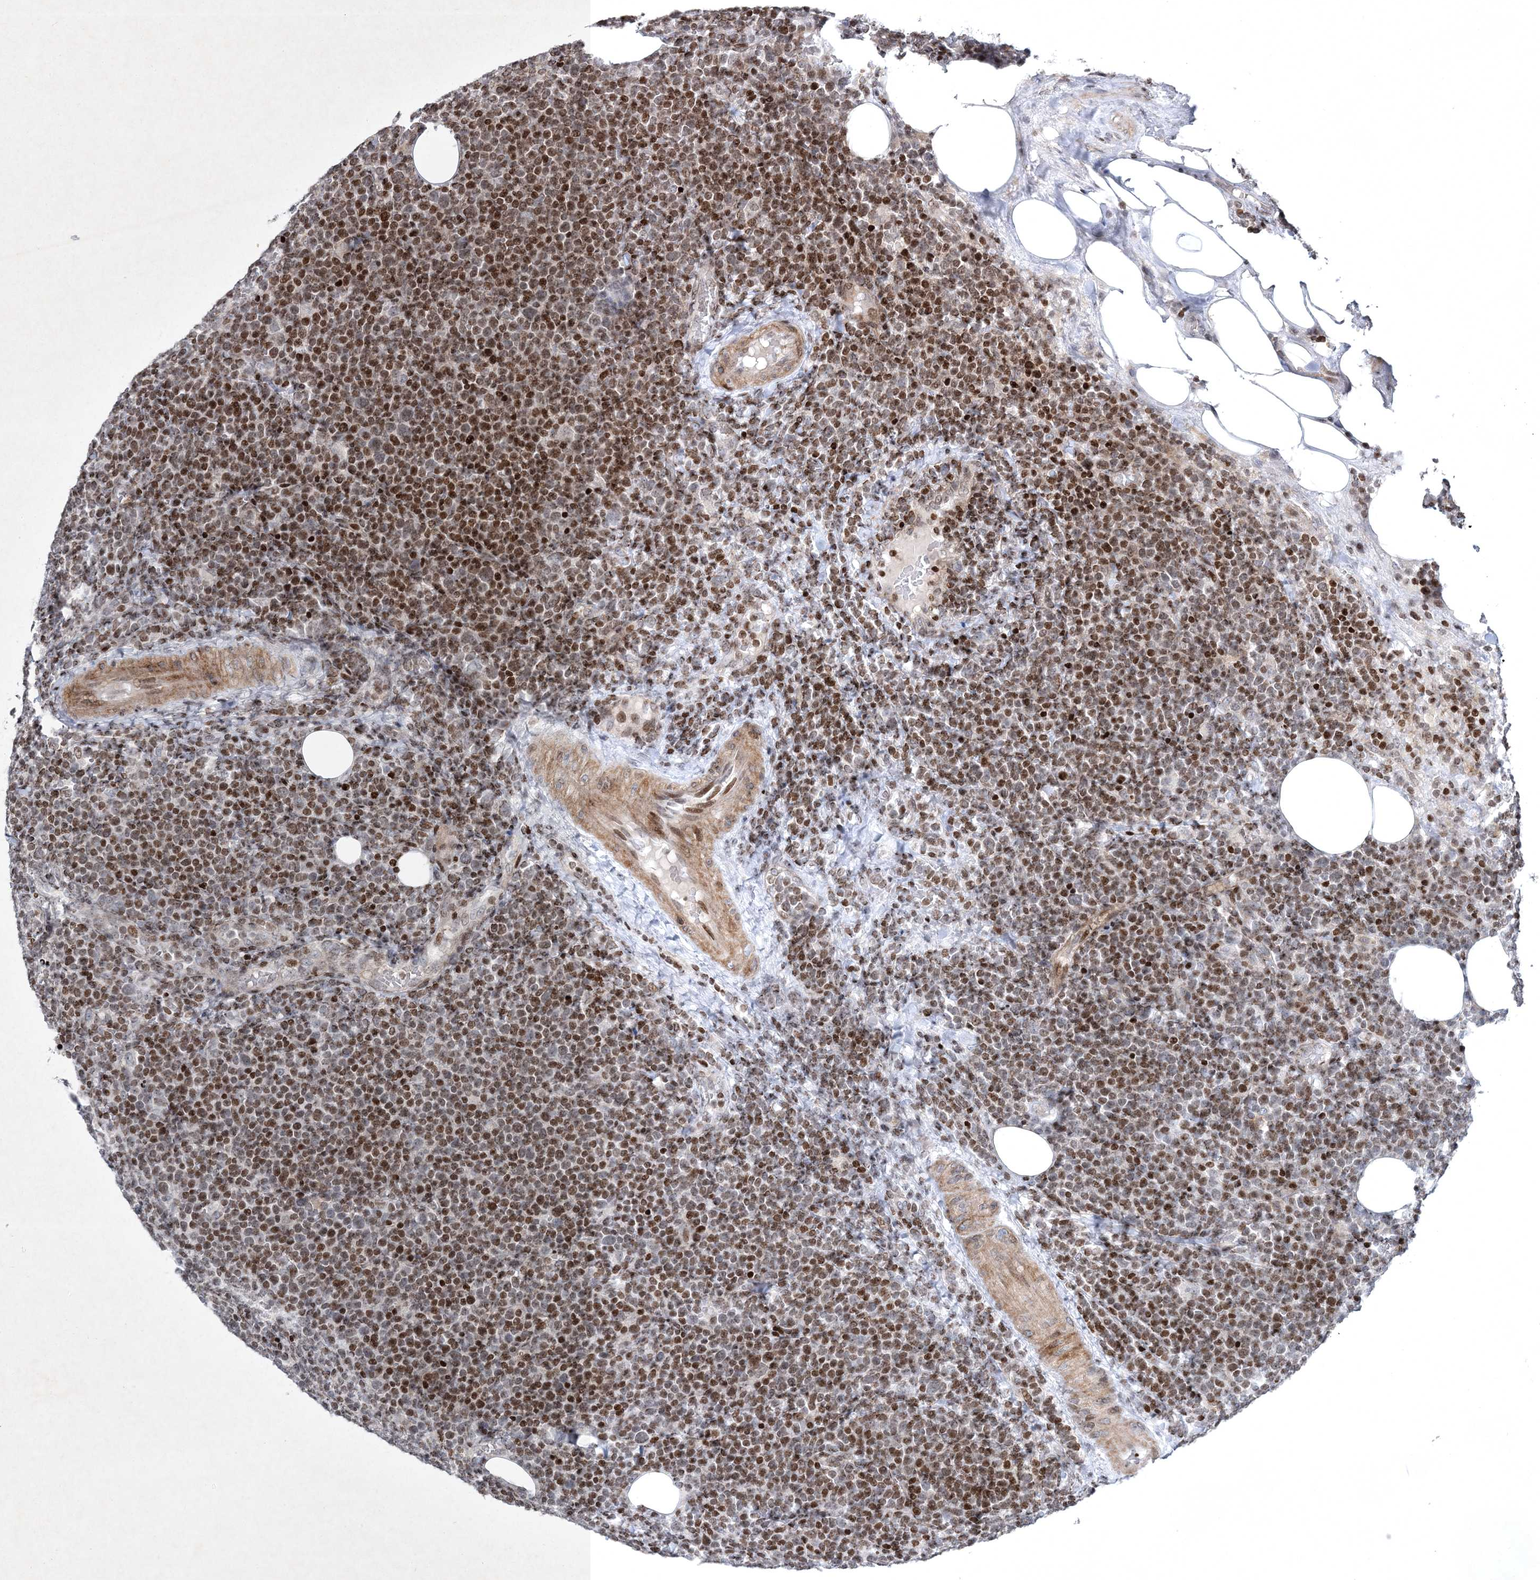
{"staining": {"intensity": "moderate", "quantity": ">75%", "location": "nuclear"}, "tissue": "lymphoma", "cell_type": "Tumor cells", "image_type": "cancer", "snomed": [{"axis": "morphology", "description": "Malignant lymphoma, non-Hodgkin's type, High grade"}, {"axis": "topography", "description": "Lymph node"}], "caption": "Immunohistochemical staining of malignant lymphoma, non-Hodgkin's type (high-grade) demonstrates medium levels of moderate nuclear staining in approximately >75% of tumor cells.", "gene": "SMIM29", "patient": {"sex": "male", "age": 61}}